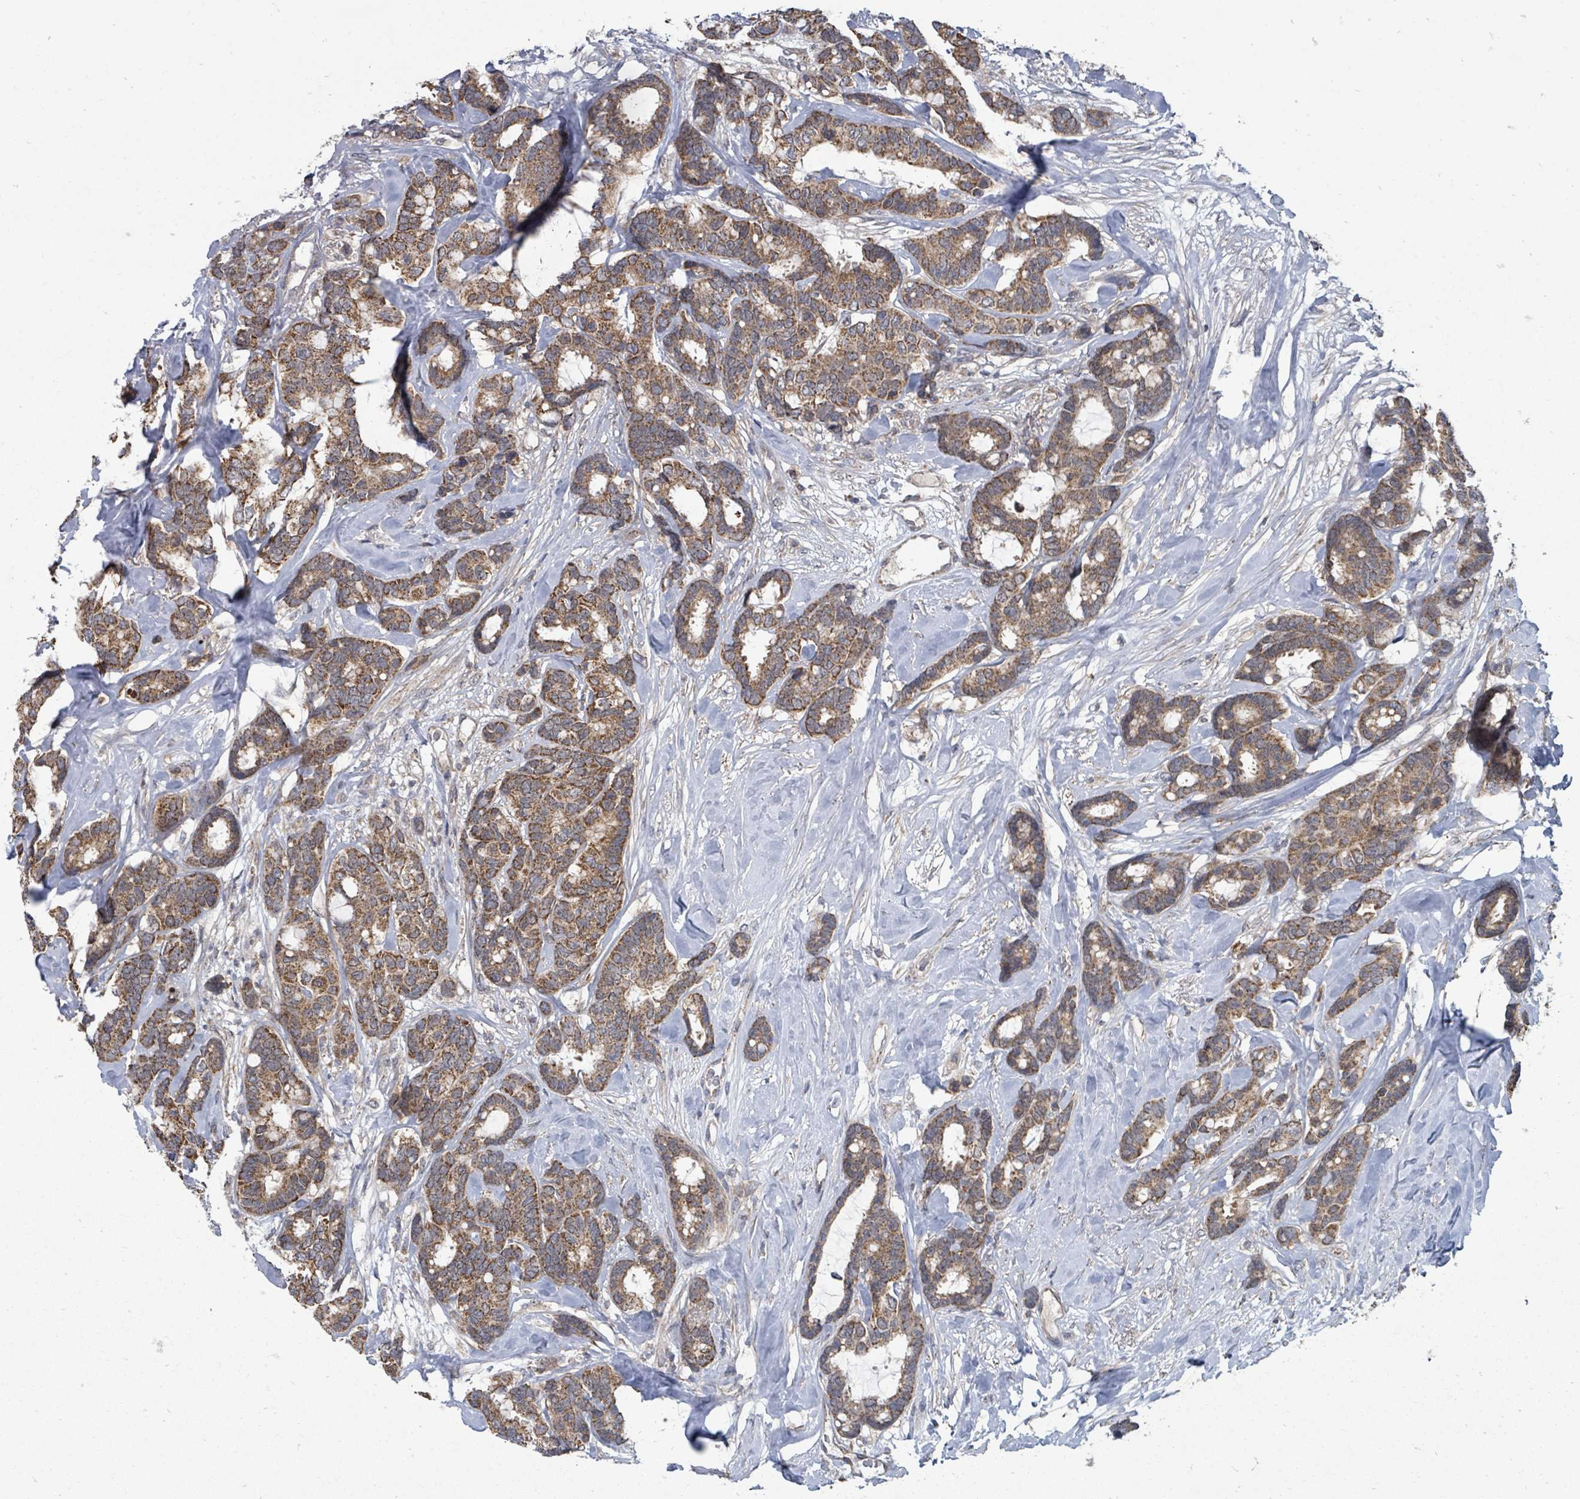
{"staining": {"intensity": "moderate", "quantity": ">75%", "location": "cytoplasmic/membranous"}, "tissue": "breast cancer", "cell_type": "Tumor cells", "image_type": "cancer", "snomed": [{"axis": "morphology", "description": "Duct carcinoma"}, {"axis": "topography", "description": "Breast"}], "caption": "IHC staining of breast cancer, which demonstrates medium levels of moderate cytoplasmic/membranous positivity in about >75% of tumor cells indicating moderate cytoplasmic/membranous protein expression. The staining was performed using DAB (3,3'-diaminobenzidine) (brown) for protein detection and nuclei were counterstained in hematoxylin (blue).", "gene": "MAGOHB", "patient": {"sex": "female", "age": 87}}